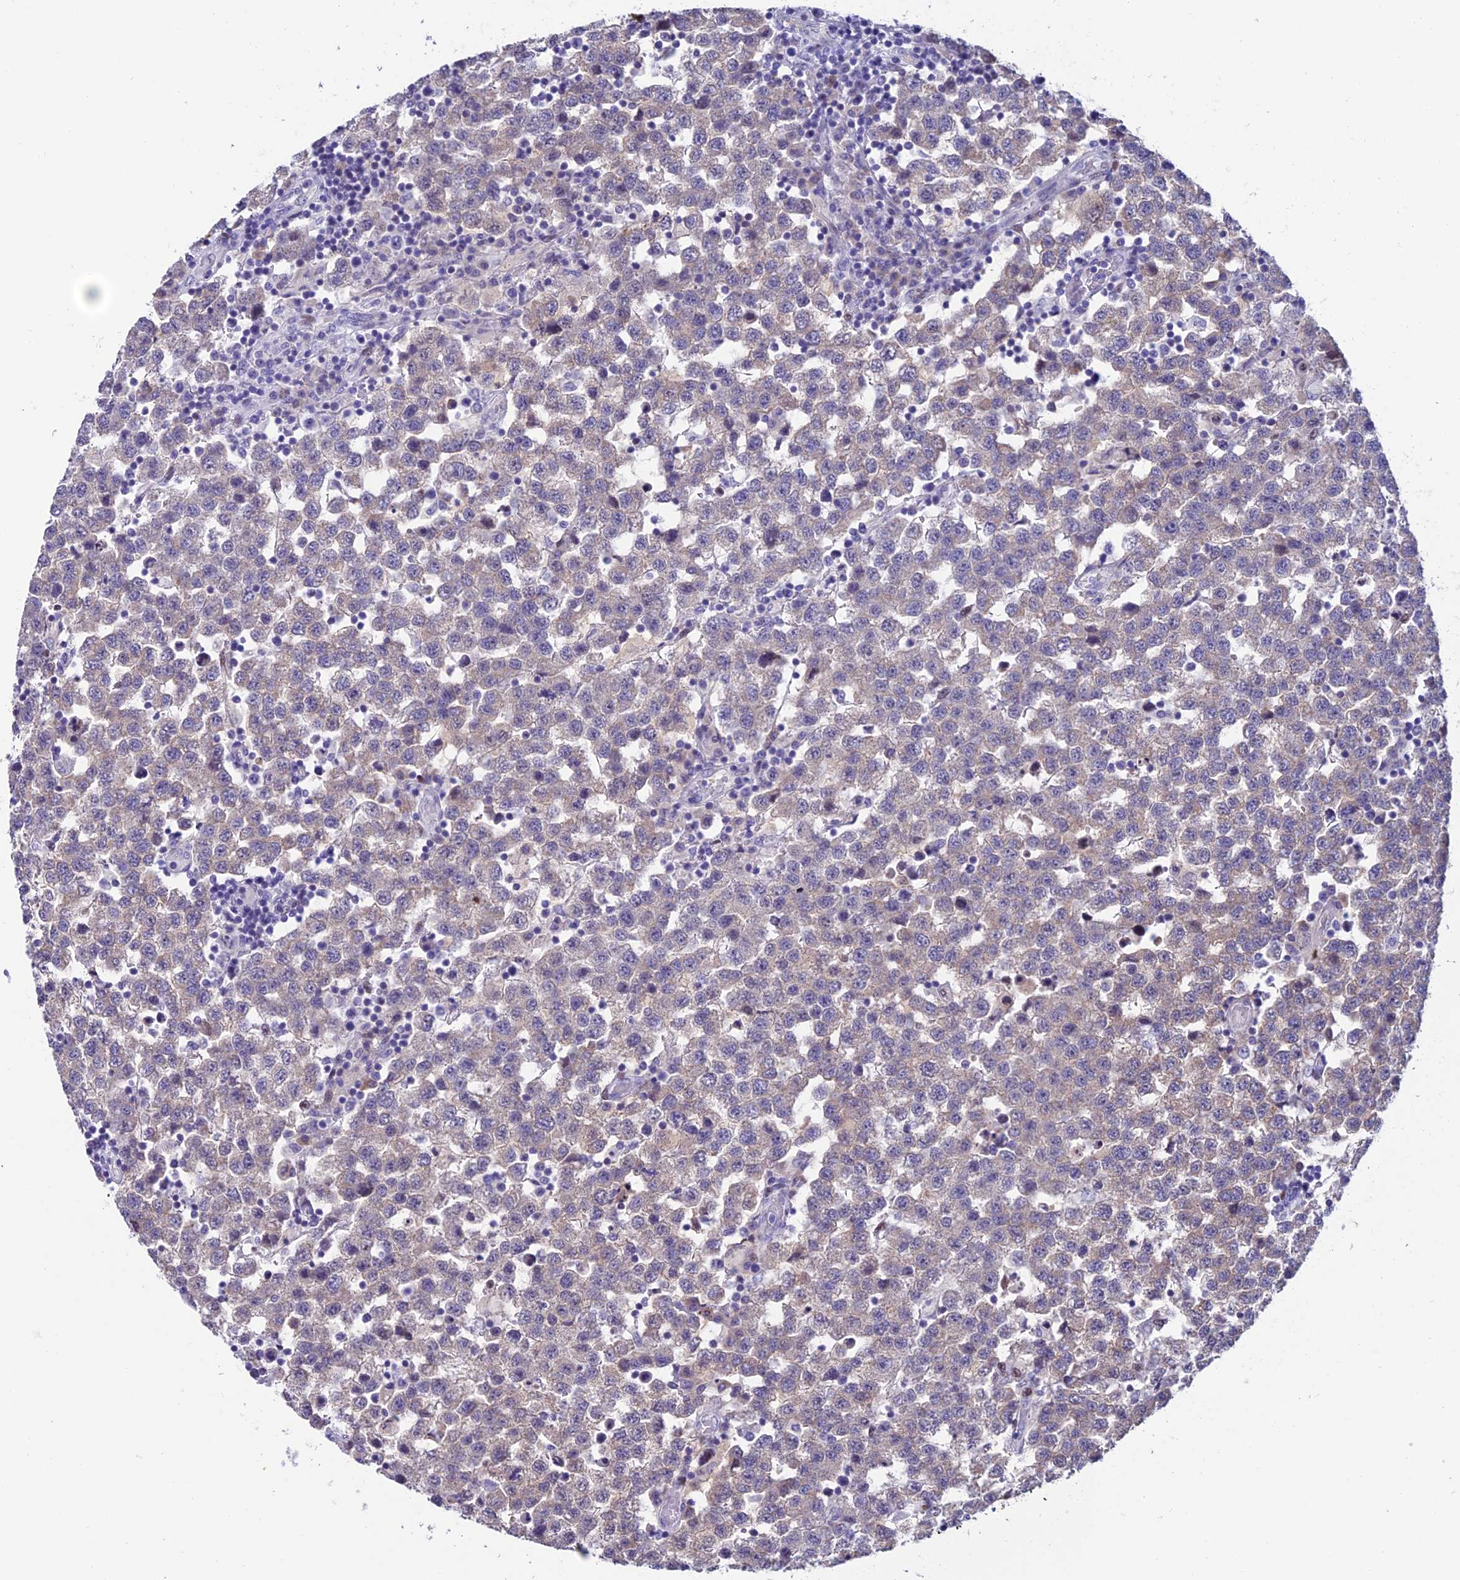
{"staining": {"intensity": "weak", "quantity": "<25%", "location": "cytoplasmic/membranous"}, "tissue": "testis cancer", "cell_type": "Tumor cells", "image_type": "cancer", "snomed": [{"axis": "morphology", "description": "Seminoma, NOS"}, {"axis": "topography", "description": "Testis"}], "caption": "Immunohistochemistry (IHC) of human testis seminoma displays no expression in tumor cells.", "gene": "SLC10A1", "patient": {"sex": "male", "age": 34}}